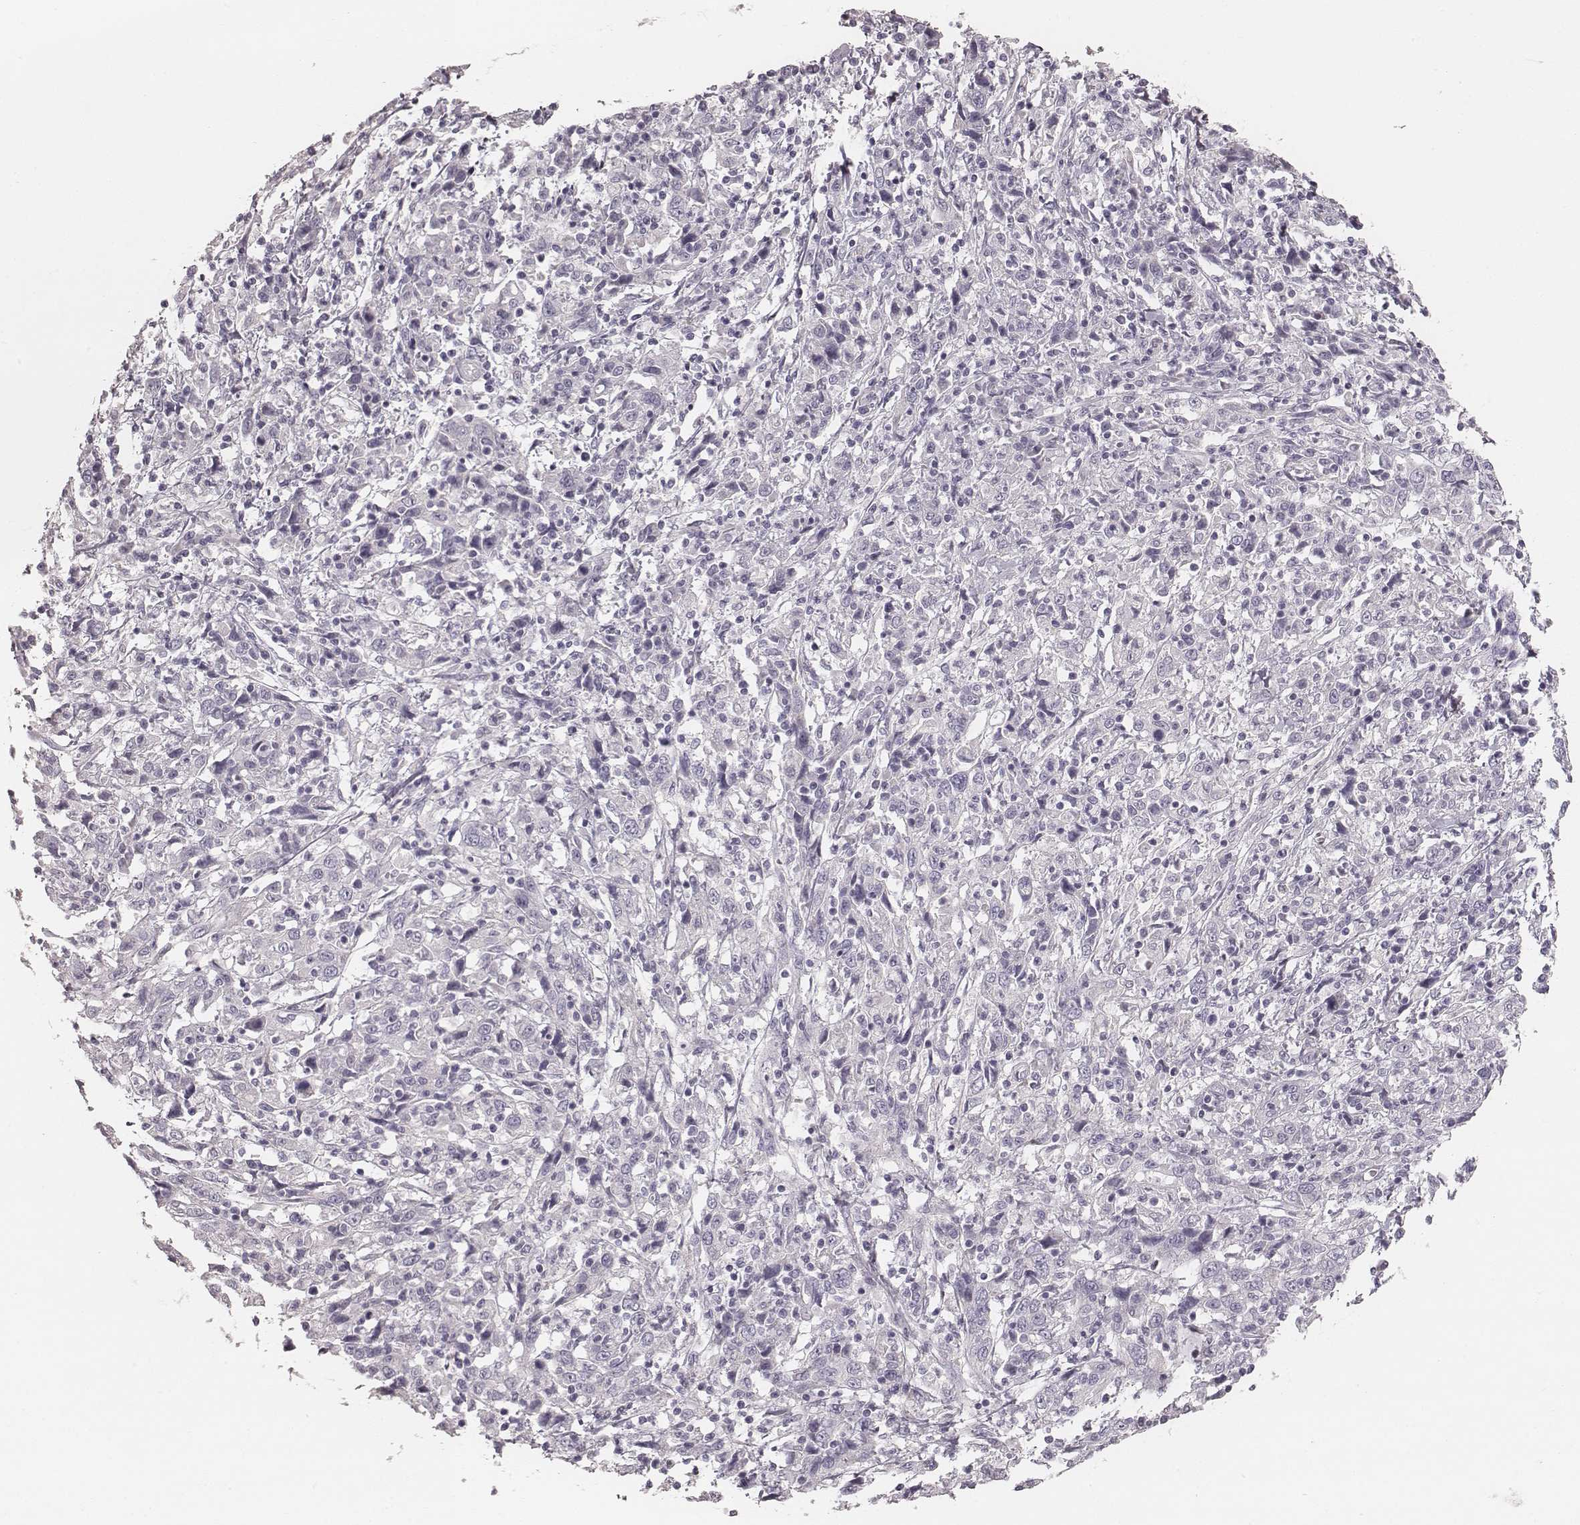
{"staining": {"intensity": "negative", "quantity": "none", "location": "none"}, "tissue": "cervical cancer", "cell_type": "Tumor cells", "image_type": "cancer", "snomed": [{"axis": "morphology", "description": "Squamous cell carcinoma, NOS"}, {"axis": "topography", "description": "Cervix"}], "caption": "Tumor cells are negative for brown protein staining in squamous cell carcinoma (cervical).", "gene": "ZP4", "patient": {"sex": "female", "age": 46}}